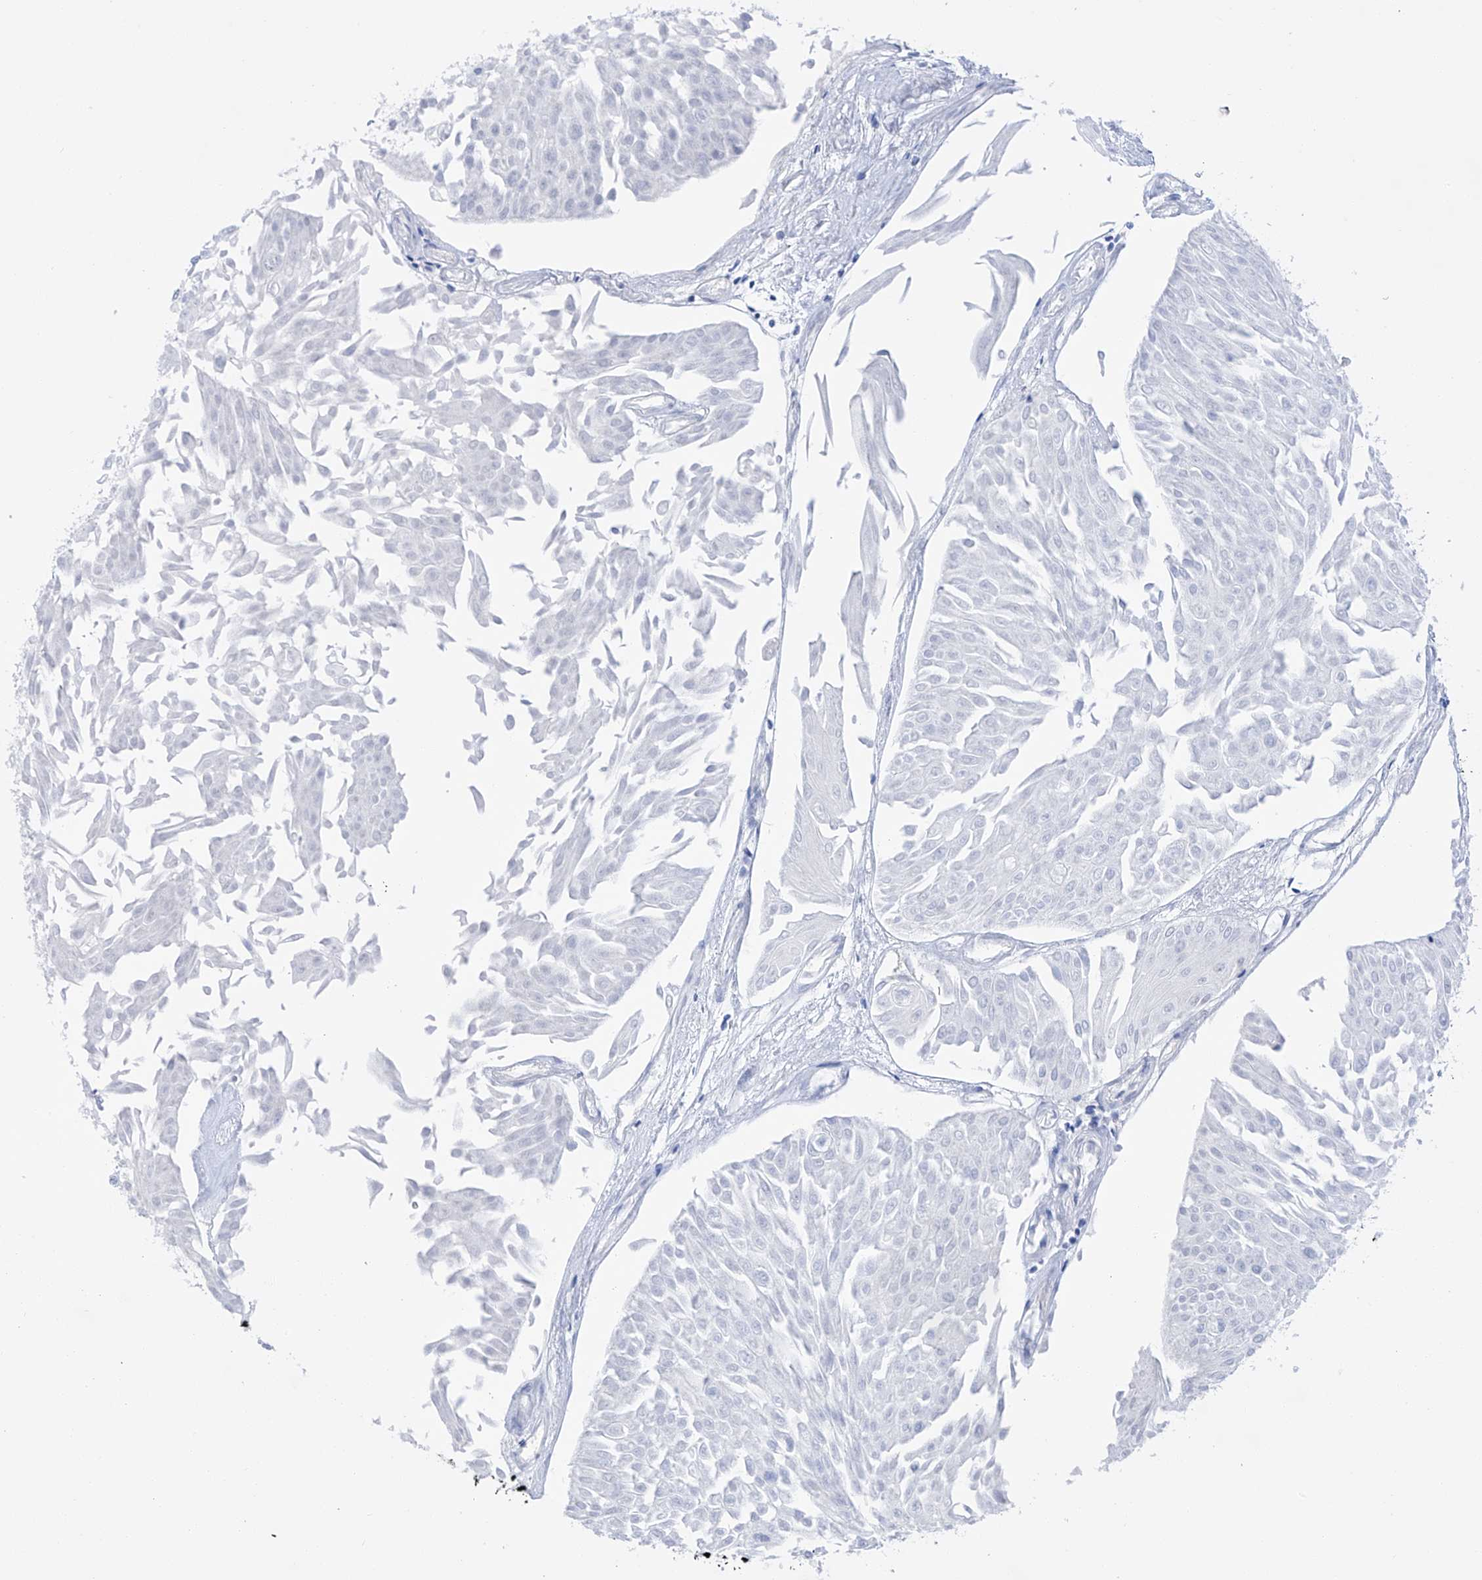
{"staining": {"intensity": "negative", "quantity": "none", "location": "none"}, "tissue": "urothelial cancer", "cell_type": "Tumor cells", "image_type": "cancer", "snomed": [{"axis": "morphology", "description": "Urothelial carcinoma, Low grade"}, {"axis": "topography", "description": "Urinary bladder"}], "caption": "Tumor cells show no significant positivity in urothelial cancer. (DAB (3,3'-diaminobenzidine) immunohistochemistry, high magnification).", "gene": "FLG", "patient": {"sex": "male", "age": 67}}